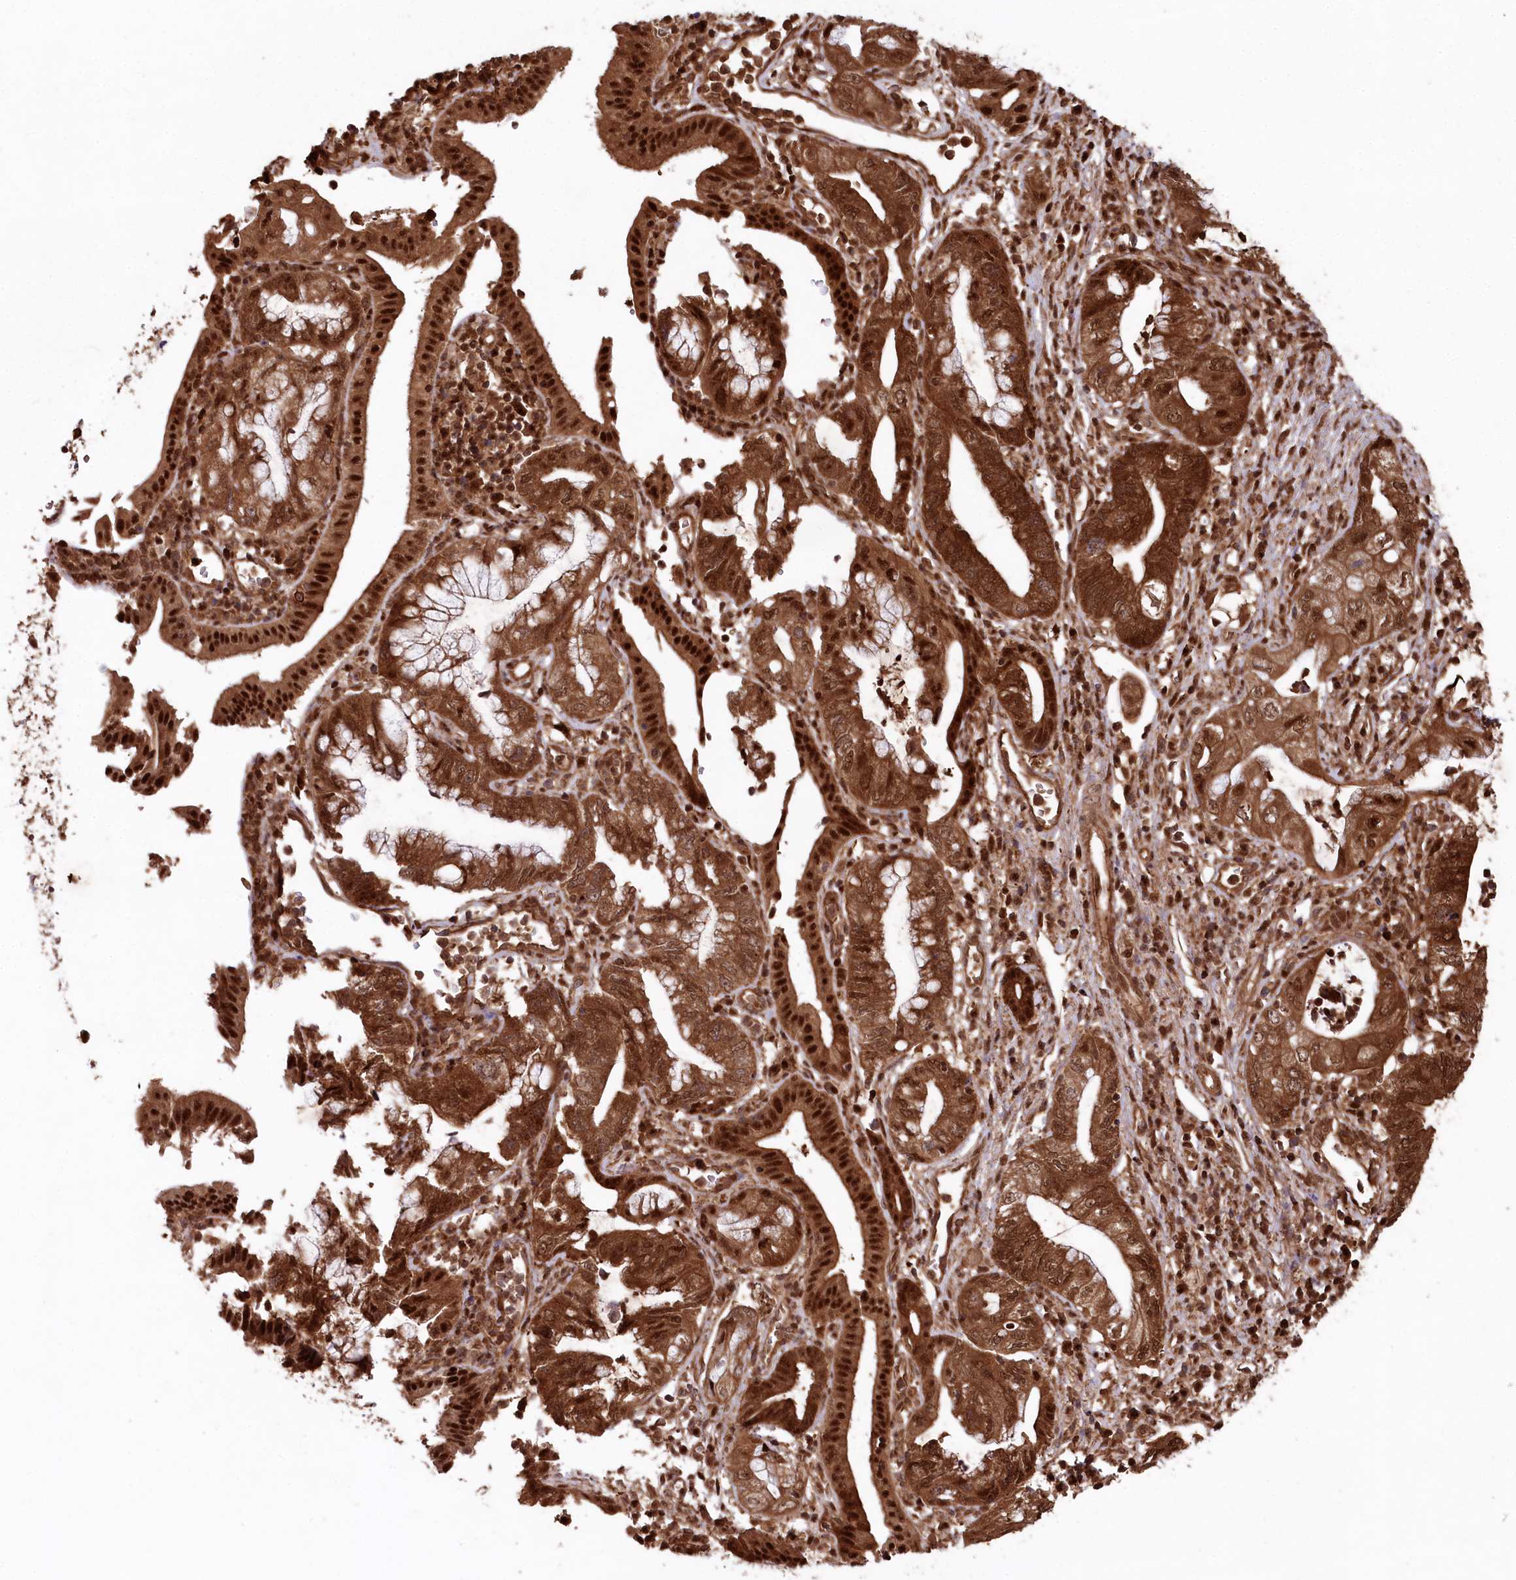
{"staining": {"intensity": "strong", "quantity": ">75%", "location": "cytoplasmic/membranous,nuclear"}, "tissue": "pancreatic cancer", "cell_type": "Tumor cells", "image_type": "cancer", "snomed": [{"axis": "morphology", "description": "Adenocarcinoma, NOS"}, {"axis": "topography", "description": "Pancreas"}], "caption": "A brown stain highlights strong cytoplasmic/membranous and nuclear positivity of a protein in adenocarcinoma (pancreatic) tumor cells.", "gene": "LSG1", "patient": {"sex": "female", "age": 73}}